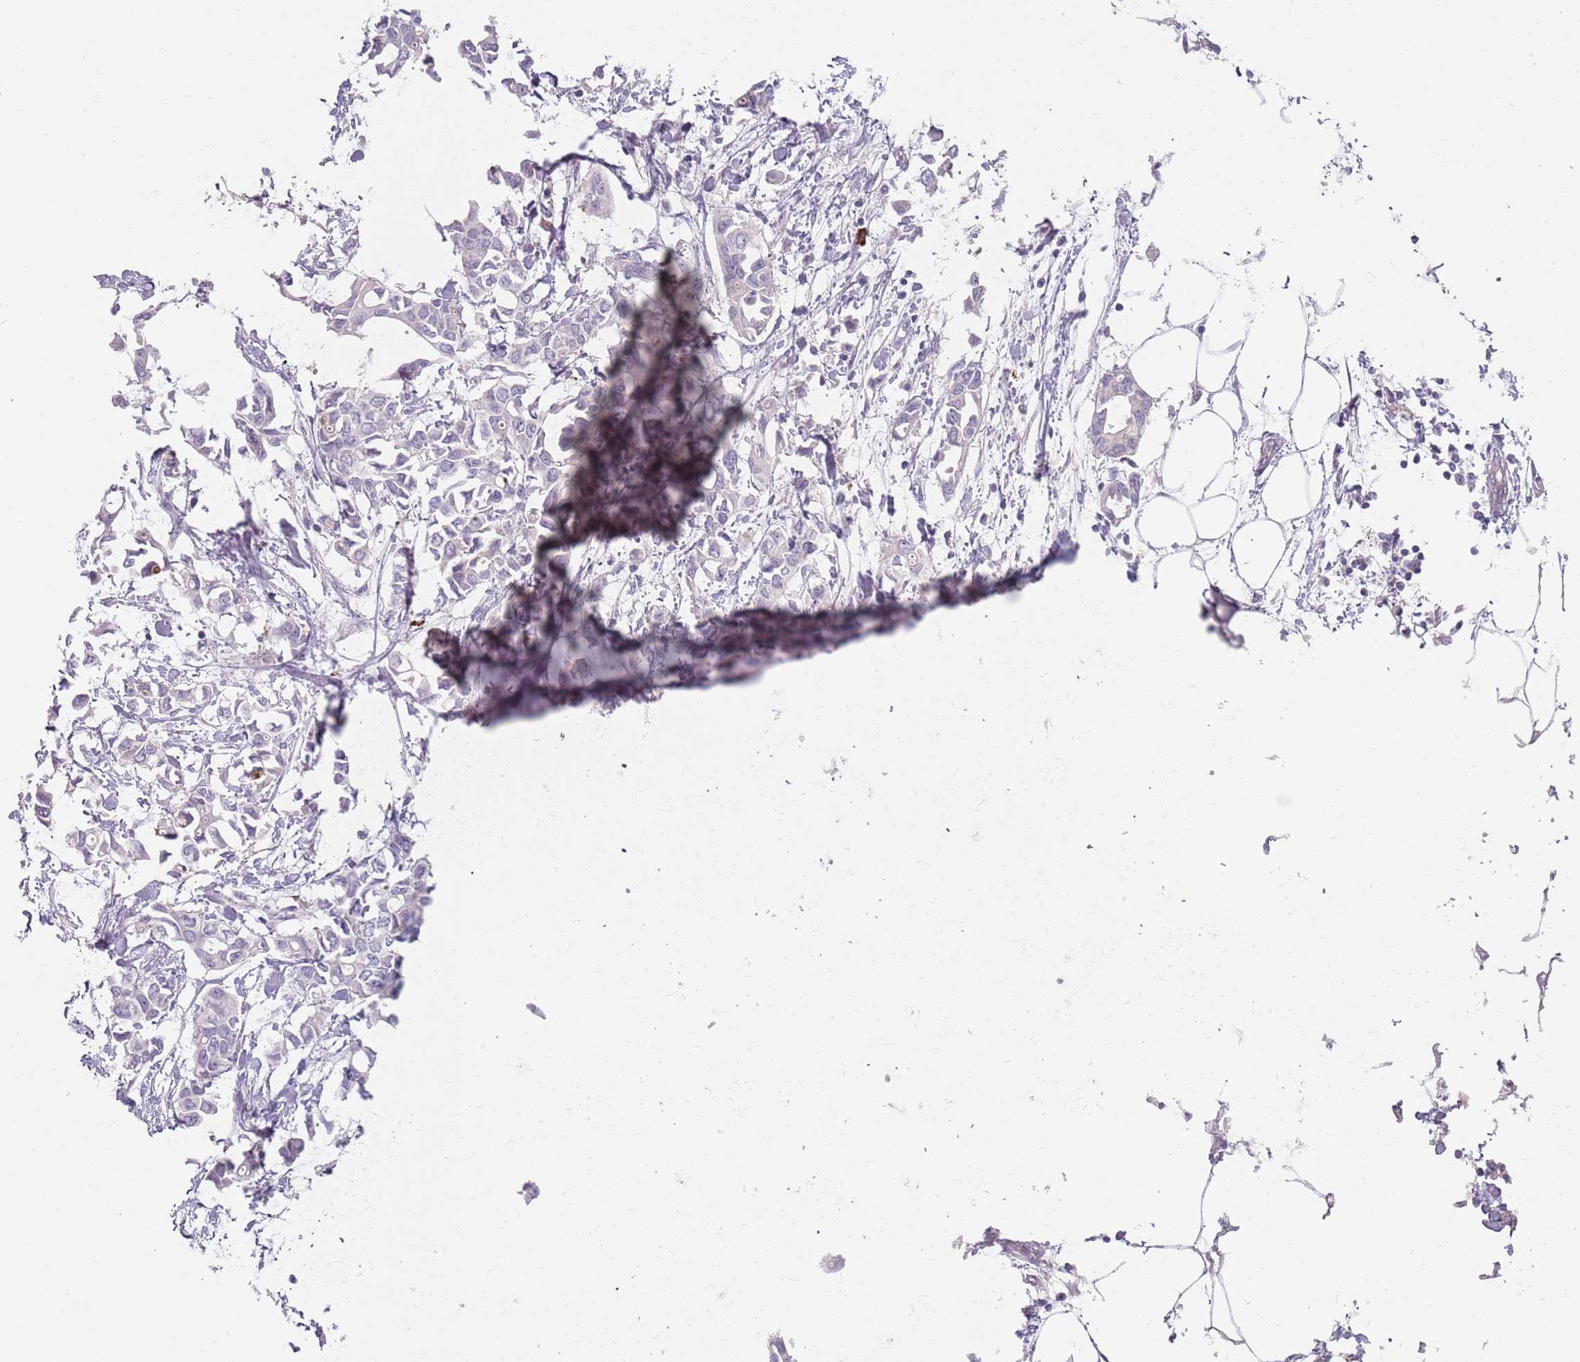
{"staining": {"intensity": "negative", "quantity": "none", "location": "none"}, "tissue": "breast cancer", "cell_type": "Tumor cells", "image_type": "cancer", "snomed": [{"axis": "morphology", "description": "Duct carcinoma"}, {"axis": "topography", "description": "Breast"}], "caption": "A high-resolution photomicrograph shows immunohistochemistry staining of invasive ductal carcinoma (breast), which demonstrates no significant positivity in tumor cells.", "gene": "DDX4", "patient": {"sex": "female", "age": 41}}